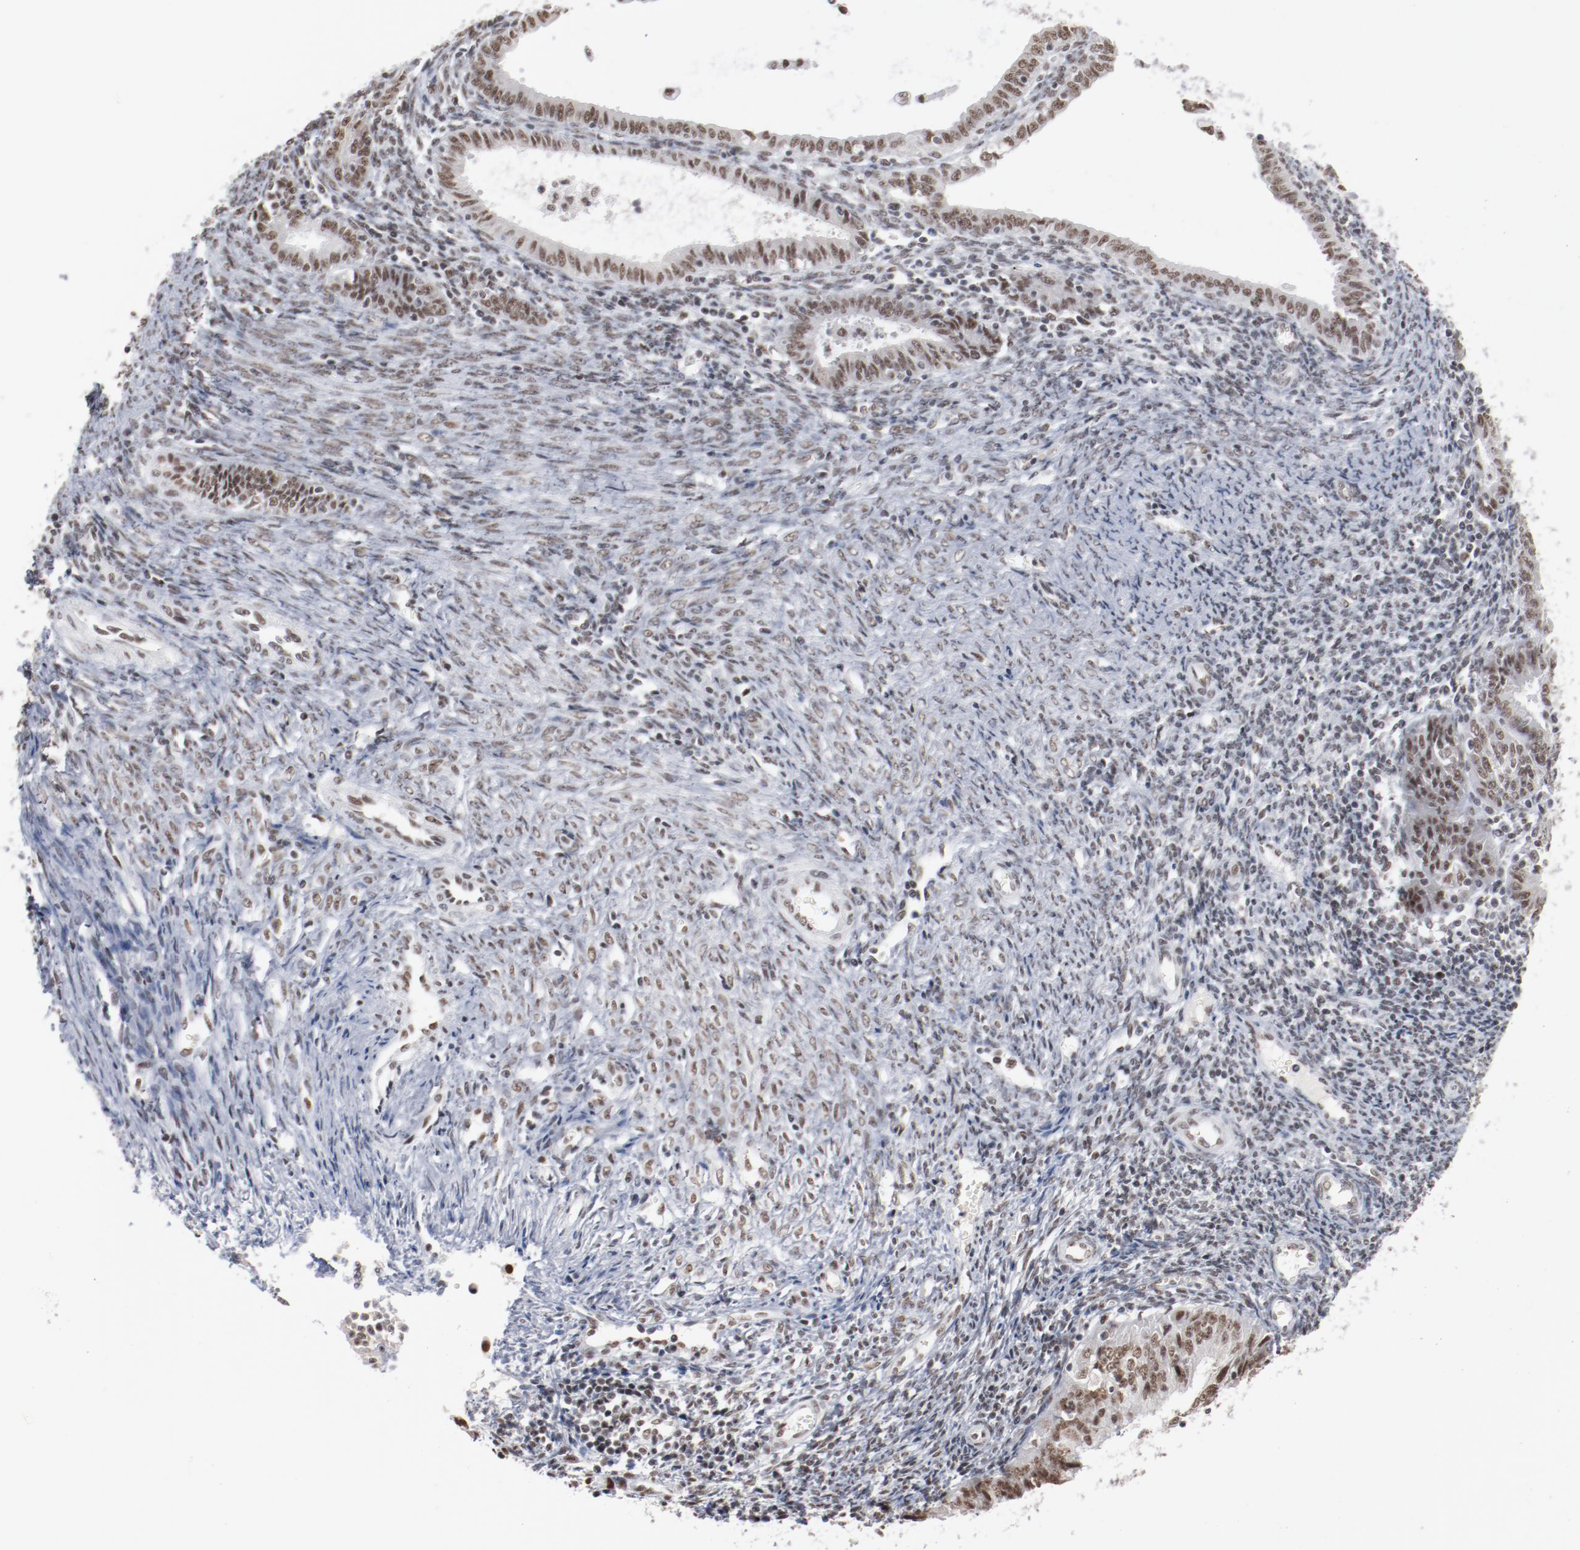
{"staining": {"intensity": "moderate", "quantity": ">75%", "location": "nuclear"}, "tissue": "endometrial cancer", "cell_type": "Tumor cells", "image_type": "cancer", "snomed": [{"axis": "morphology", "description": "Adenocarcinoma, NOS"}, {"axis": "topography", "description": "Endometrium"}], "caption": "IHC of human endometrial cancer (adenocarcinoma) exhibits medium levels of moderate nuclear positivity in approximately >75% of tumor cells.", "gene": "BUB3", "patient": {"sex": "female", "age": 42}}